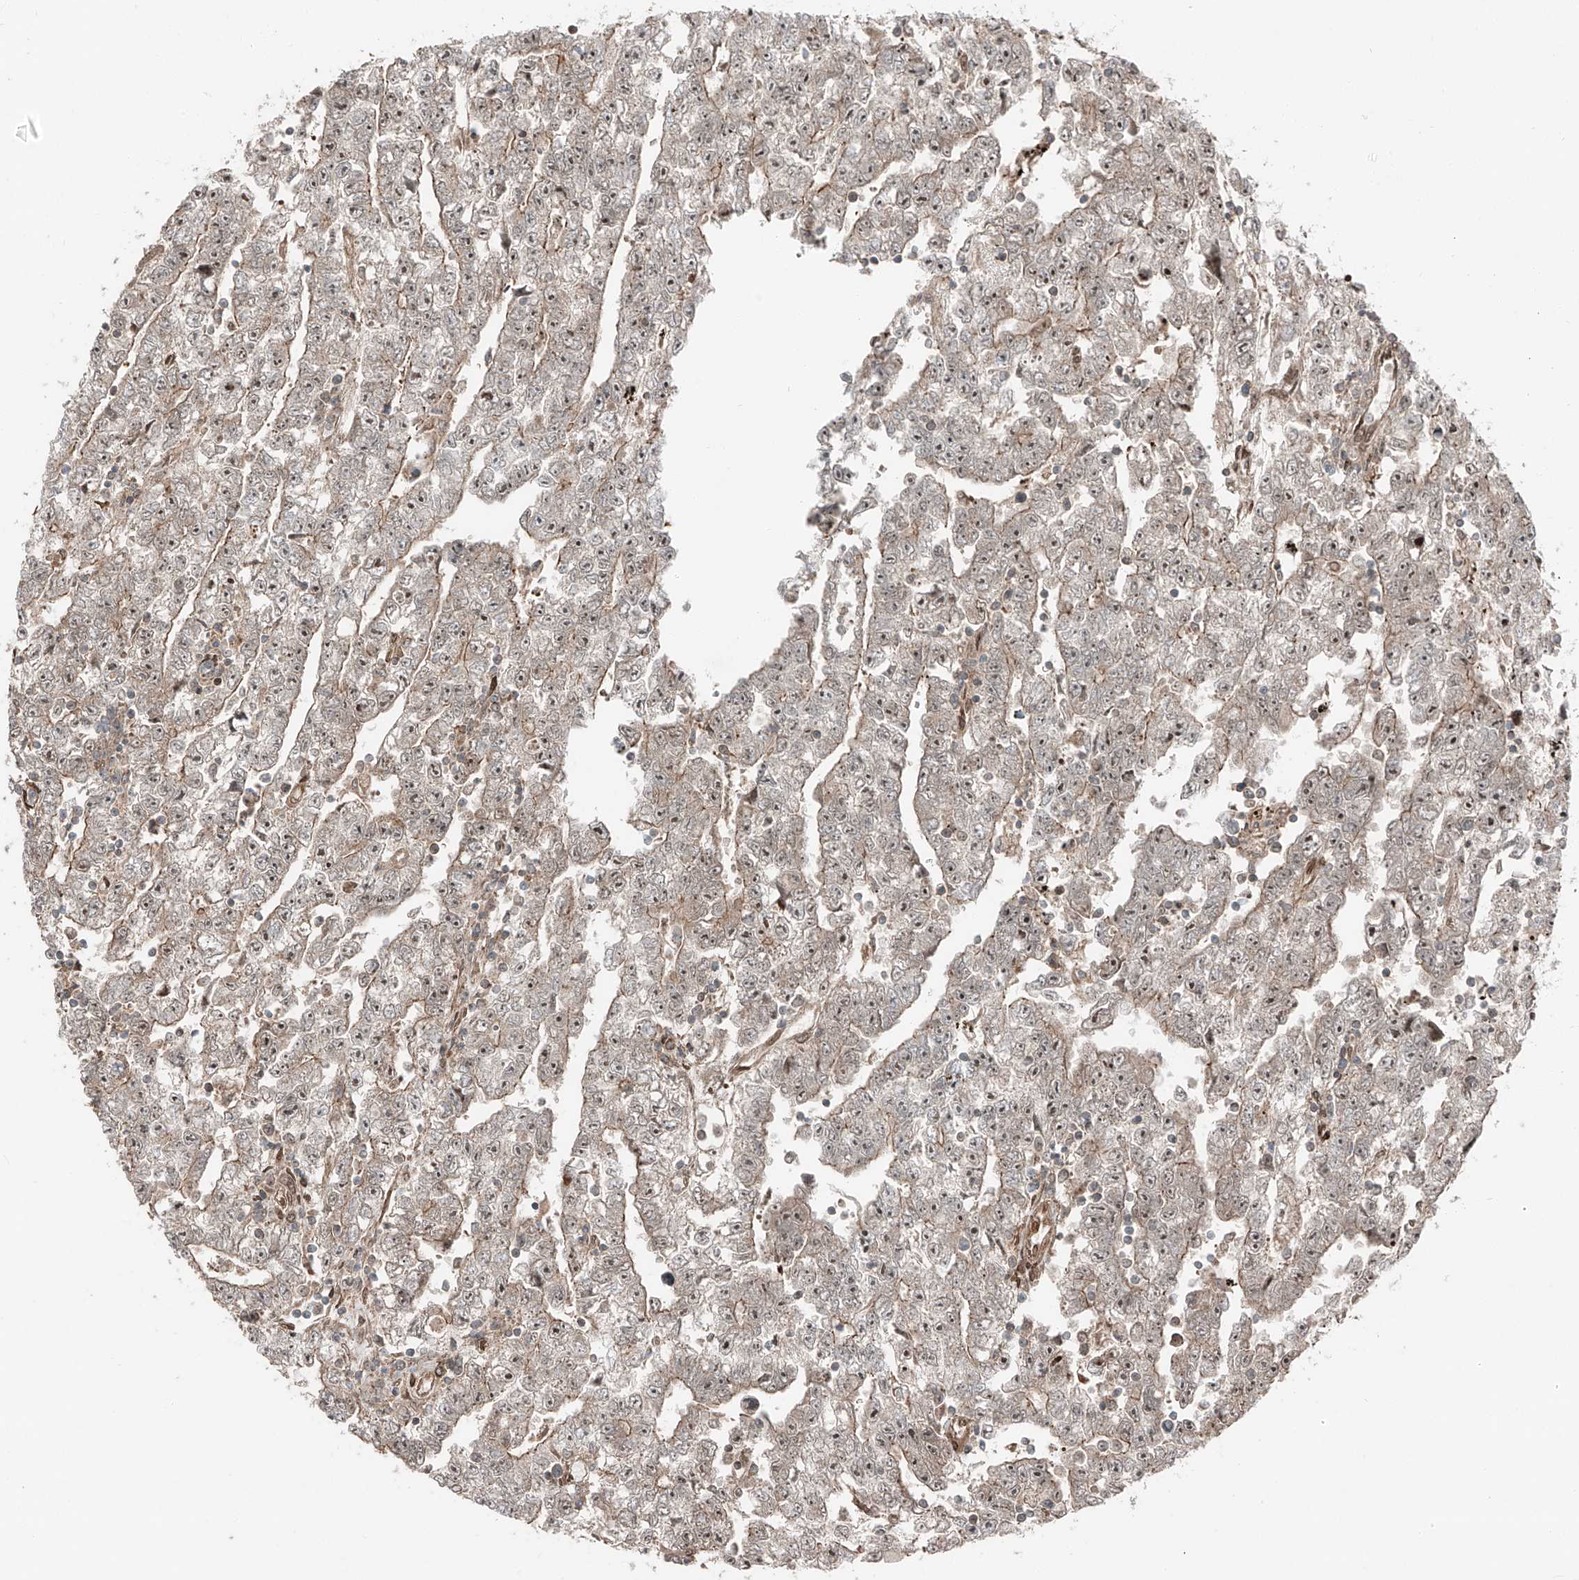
{"staining": {"intensity": "weak", "quantity": "25%-75%", "location": "cytoplasmic/membranous"}, "tissue": "testis cancer", "cell_type": "Tumor cells", "image_type": "cancer", "snomed": [{"axis": "morphology", "description": "Carcinoma, Embryonal, NOS"}, {"axis": "topography", "description": "Testis"}], "caption": "This micrograph exhibits immunohistochemistry staining of human embryonal carcinoma (testis), with low weak cytoplasmic/membranous positivity in about 25%-75% of tumor cells.", "gene": "CEP162", "patient": {"sex": "male", "age": 25}}